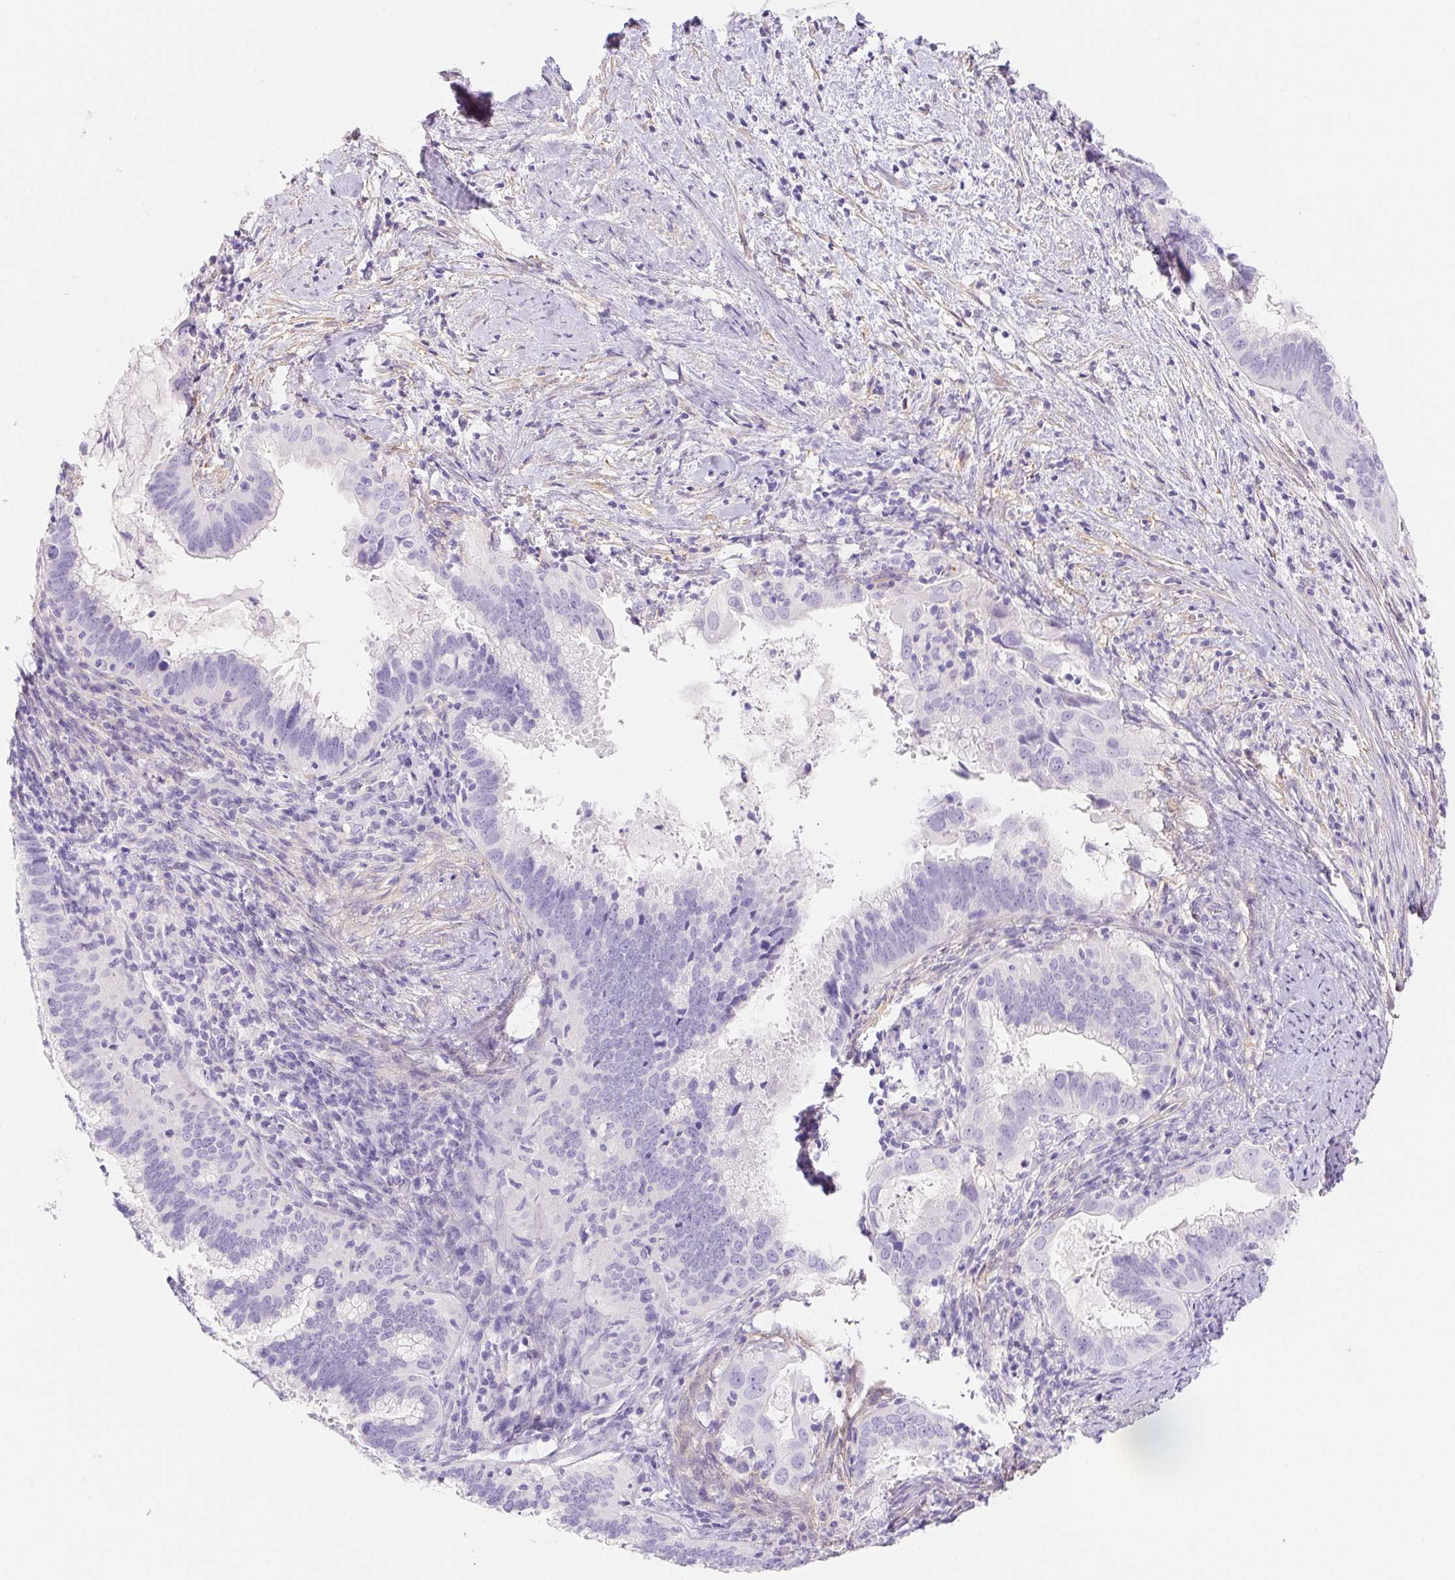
{"staining": {"intensity": "negative", "quantity": "none", "location": "none"}, "tissue": "cervical cancer", "cell_type": "Tumor cells", "image_type": "cancer", "snomed": [{"axis": "morphology", "description": "Adenocarcinoma, NOS"}, {"axis": "topography", "description": "Cervix"}], "caption": "High magnification brightfield microscopy of cervical adenocarcinoma stained with DAB (3,3'-diaminobenzidine) (brown) and counterstained with hematoxylin (blue): tumor cells show no significant expression. (DAB immunohistochemistry, high magnification).", "gene": "PNLIP", "patient": {"sex": "female", "age": 56}}